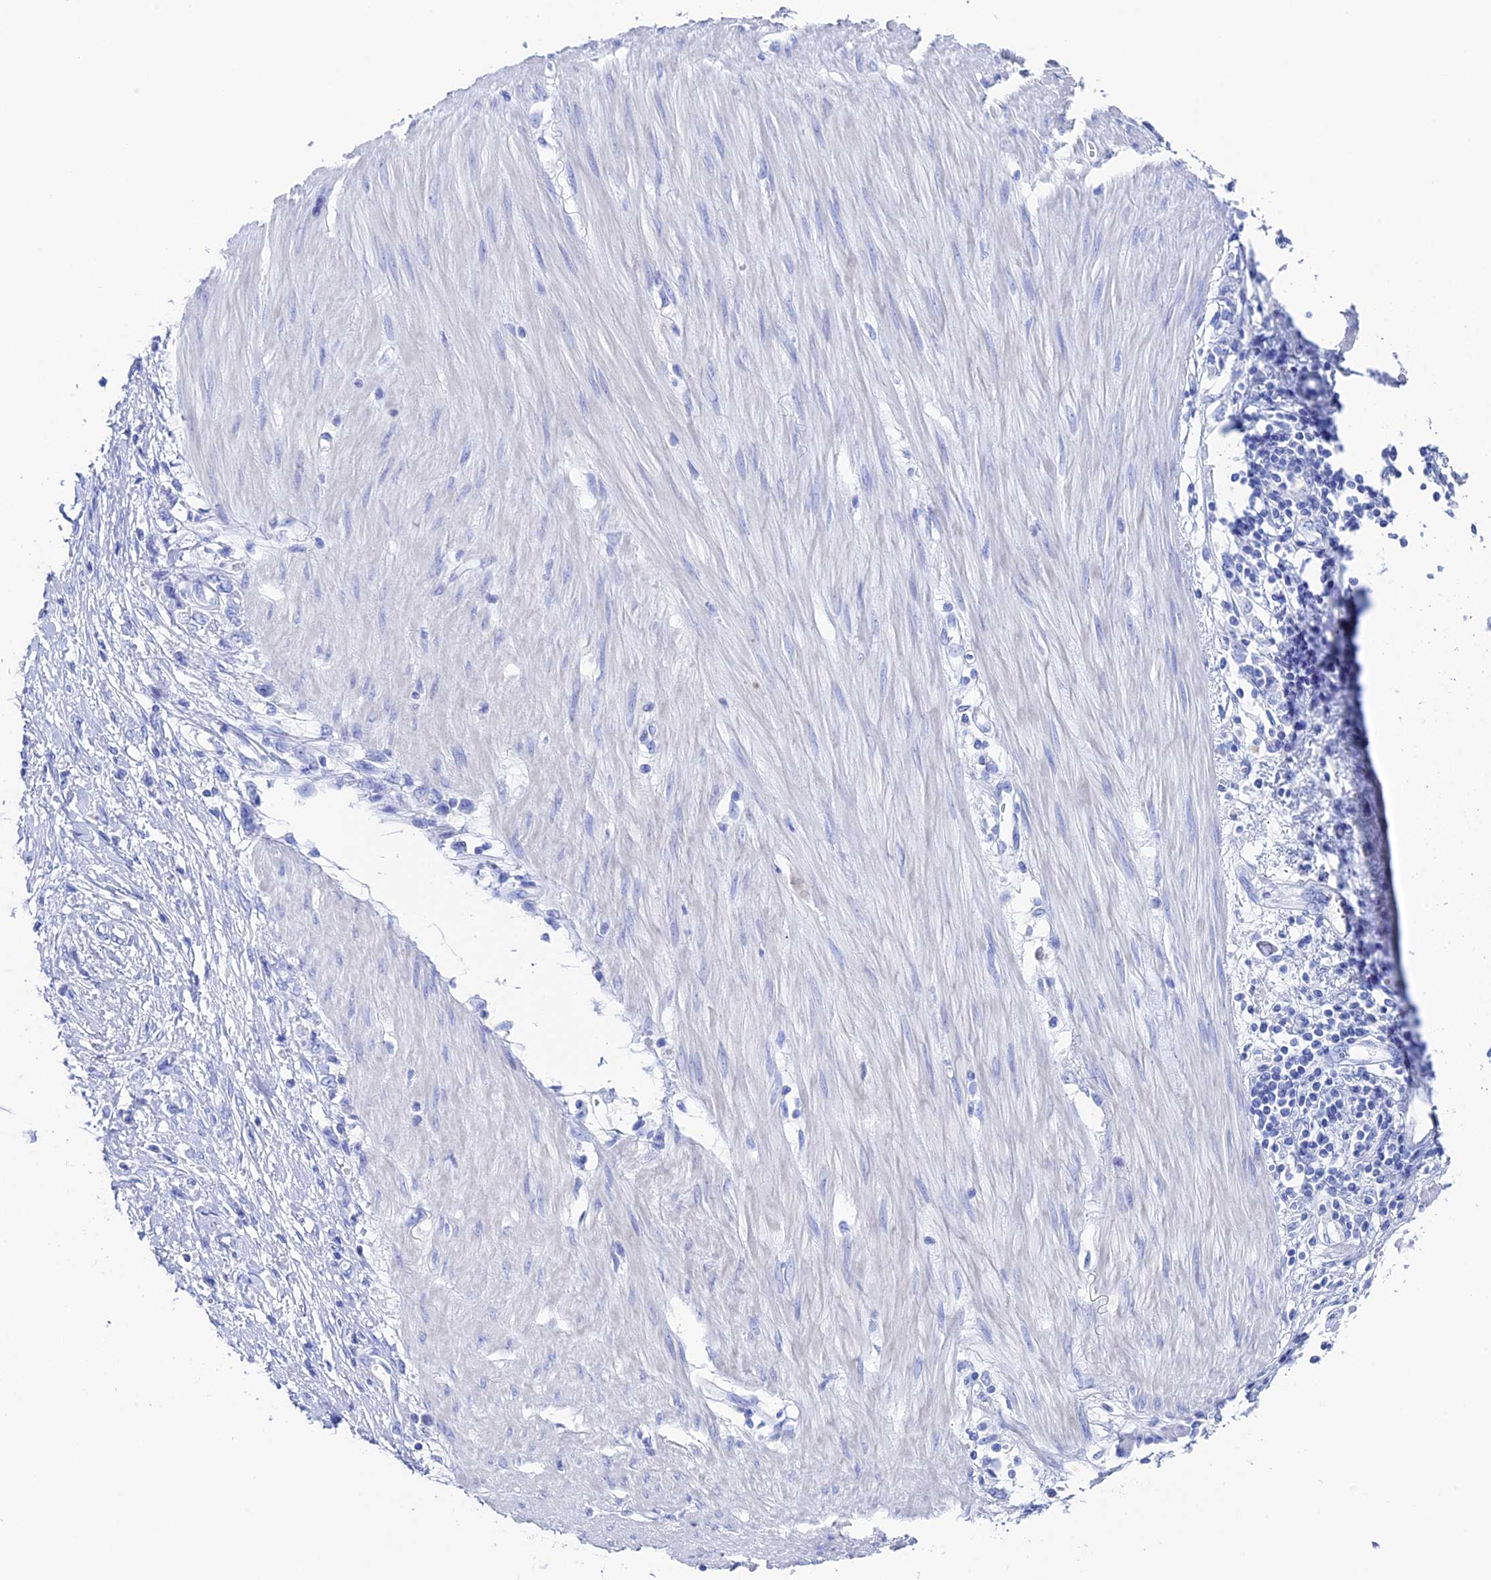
{"staining": {"intensity": "negative", "quantity": "none", "location": "none"}, "tissue": "stomach cancer", "cell_type": "Tumor cells", "image_type": "cancer", "snomed": [{"axis": "morphology", "description": "Adenocarcinoma, NOS"}, {"axis": "topography", "description": "Stomach"}], "caption": "This is a photomicrograph of IHC staining of adenocarcinoma (stomach), which shows no positivity in tumor cells.", "gene": "UNC119", "patient": {"sex": "female", "age": 76}}